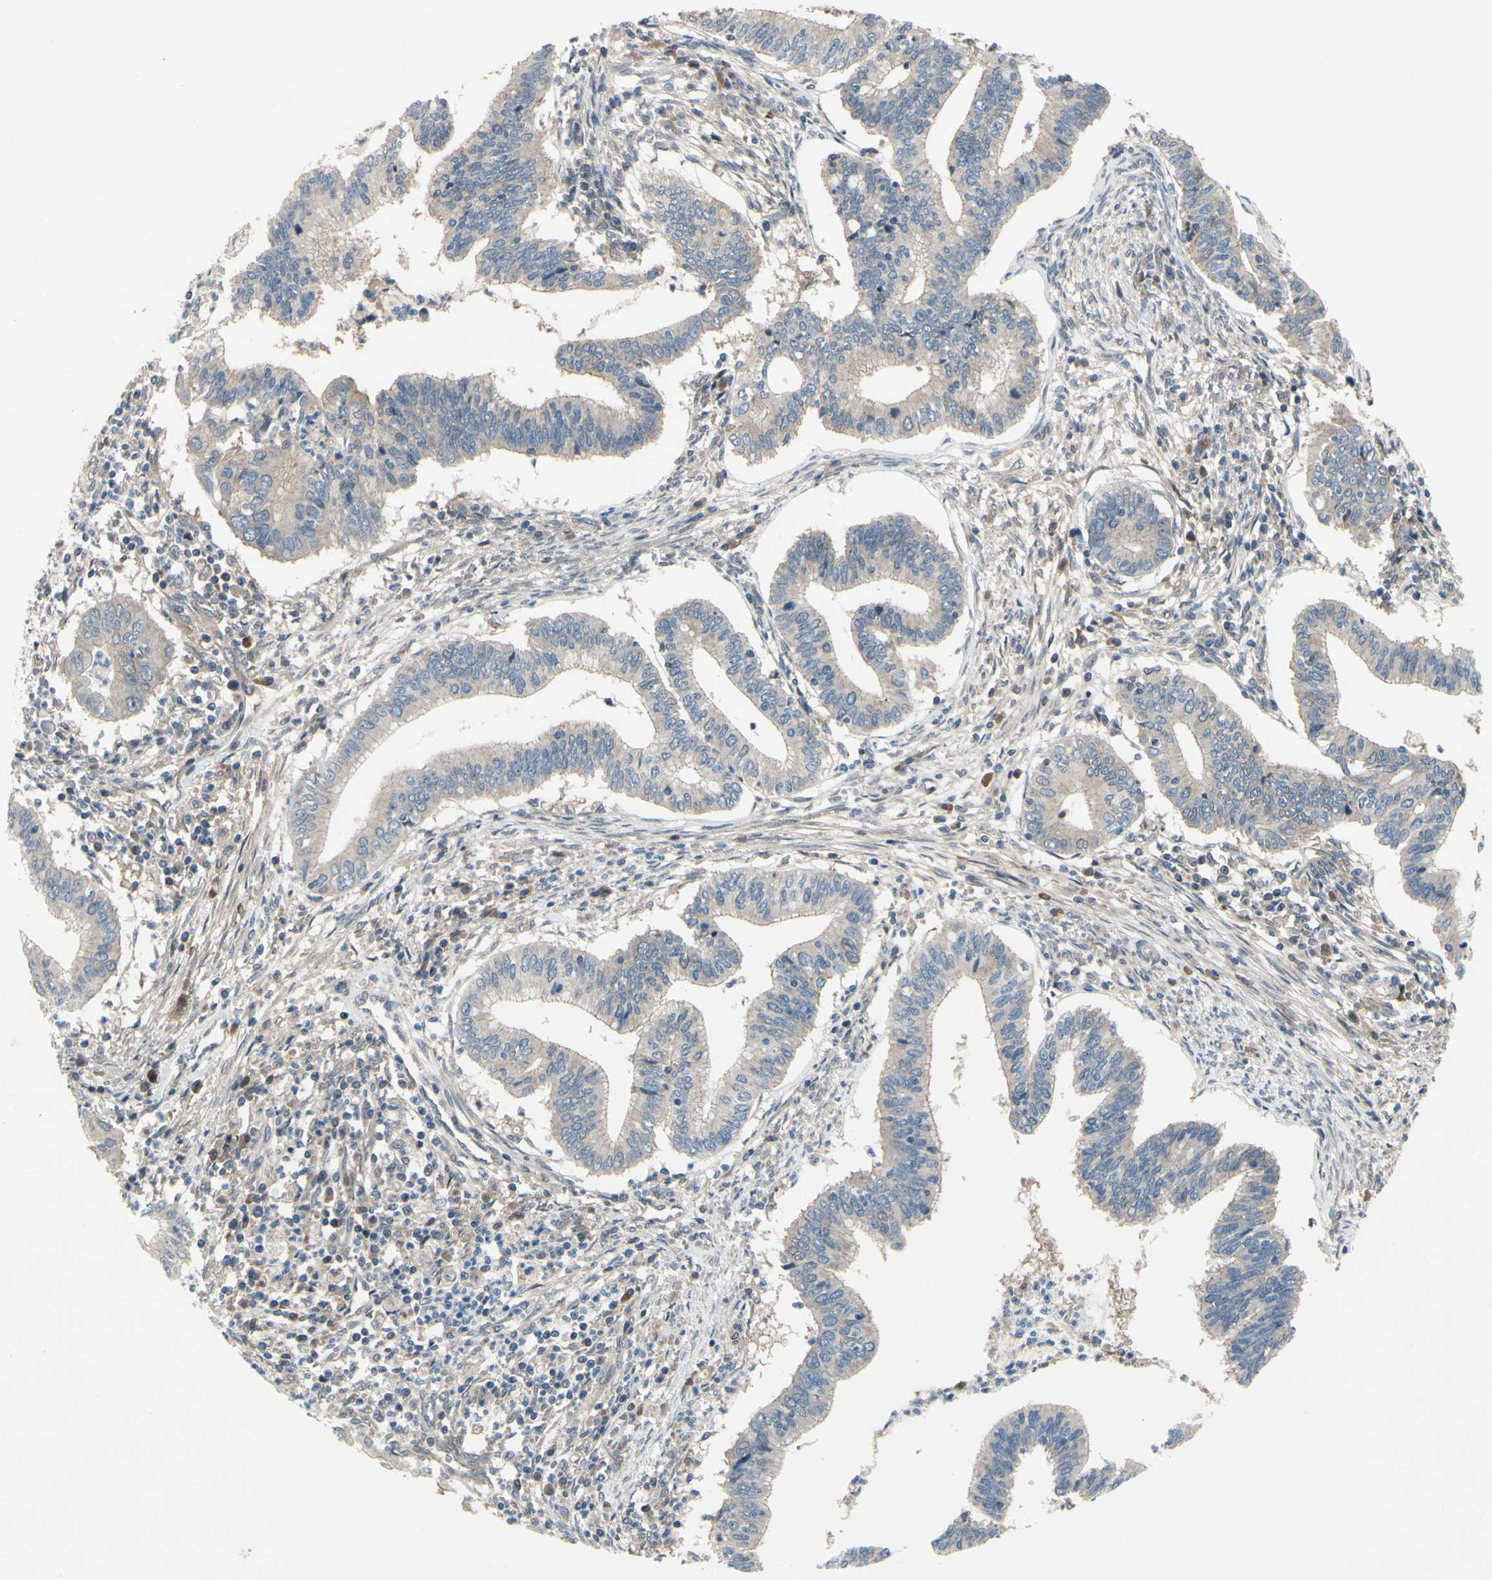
{"staining": {"intensity": "weak", "quantity": "25%-75%", "location": "cytoplasmic/membranous"}, "tissue": "cervical cancer", "cell_type": "Tumor cells", "image_type": "cancer", "snomed": [{"axis": "morphology", "description": "Adenocarcinoma, NOS"}, {"axis": "topography", "description": "Cervix"}], "caption": "Weak cytoplasmic/membranous expression is identified in about 25%-75% of tumor cells in adenocarcinoma (cervical).", "gene": "ICAM5", "patient": {"sex": "female", "age": 36}}